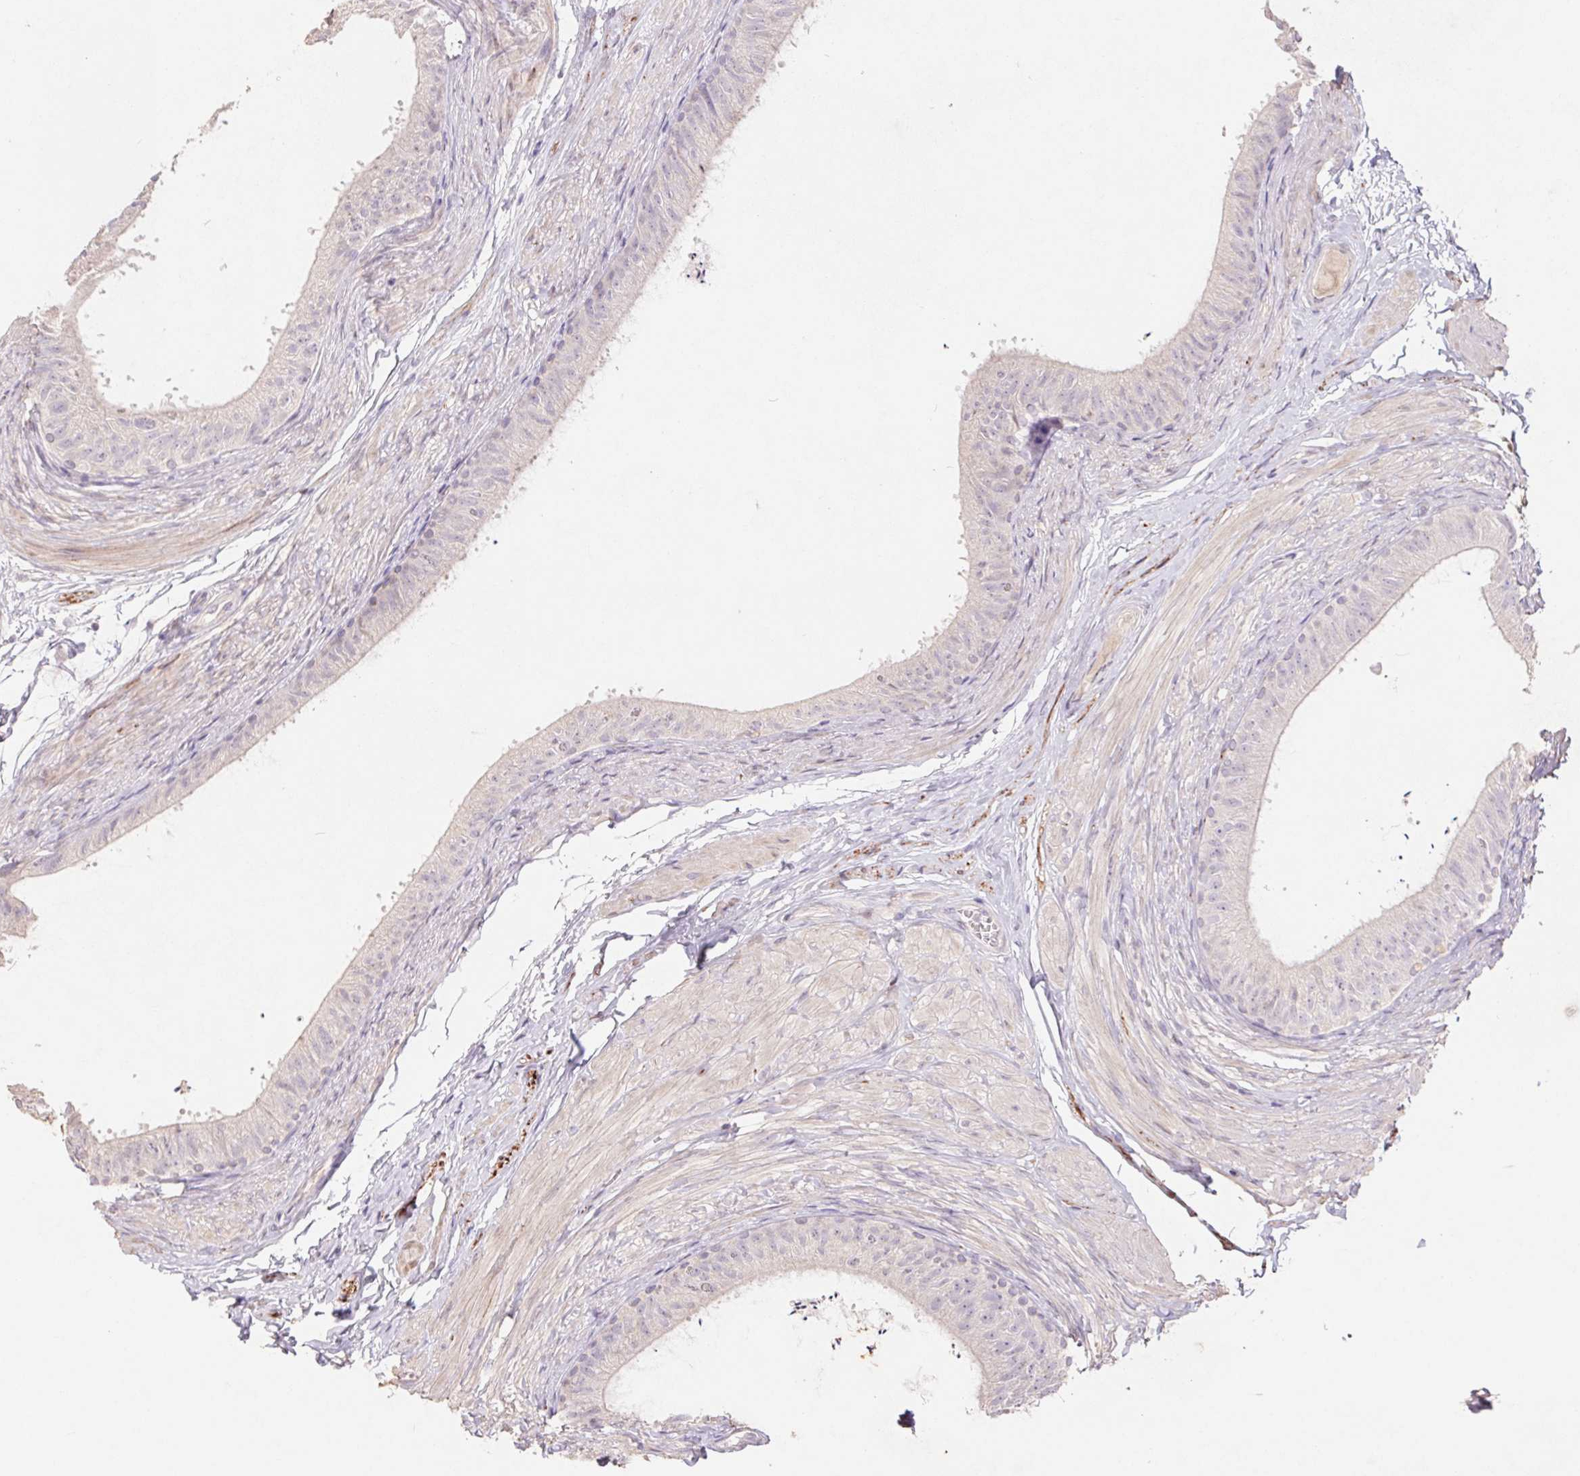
{"staining": {"intensity": "weak", "quantity": "25%-75%", "location": "cytoplasmic/membranous"}, "tissue": "epididymis", "cell_type": "Glandular cells", "image_type": "normal", "snomed": [{"axis": "morphology", "description": "Normal tissue, NOS"}, {"axis": "topography", "description": "Epididymis, spermatic cord, NOS"}, {"axis": "topography", "description": "Epididymis"}, {"axis": "topography", "description": "Peripheral nerve tissue"}], "caption": "Immunohistochemical staining of benign human epididymis exhibits weak cytoplasmic/membranous protein positivity in approximately 25%-75% of glandular cells. The staining was performed using DAB (3,3'-diaminobenzidine) to visualize the protein expression in brown, while the nuclei were stained in blue with hematoxylin (Magnification: 20x).", "gene": "GRM2", "patient": {"sex": "male", "age": 29}}